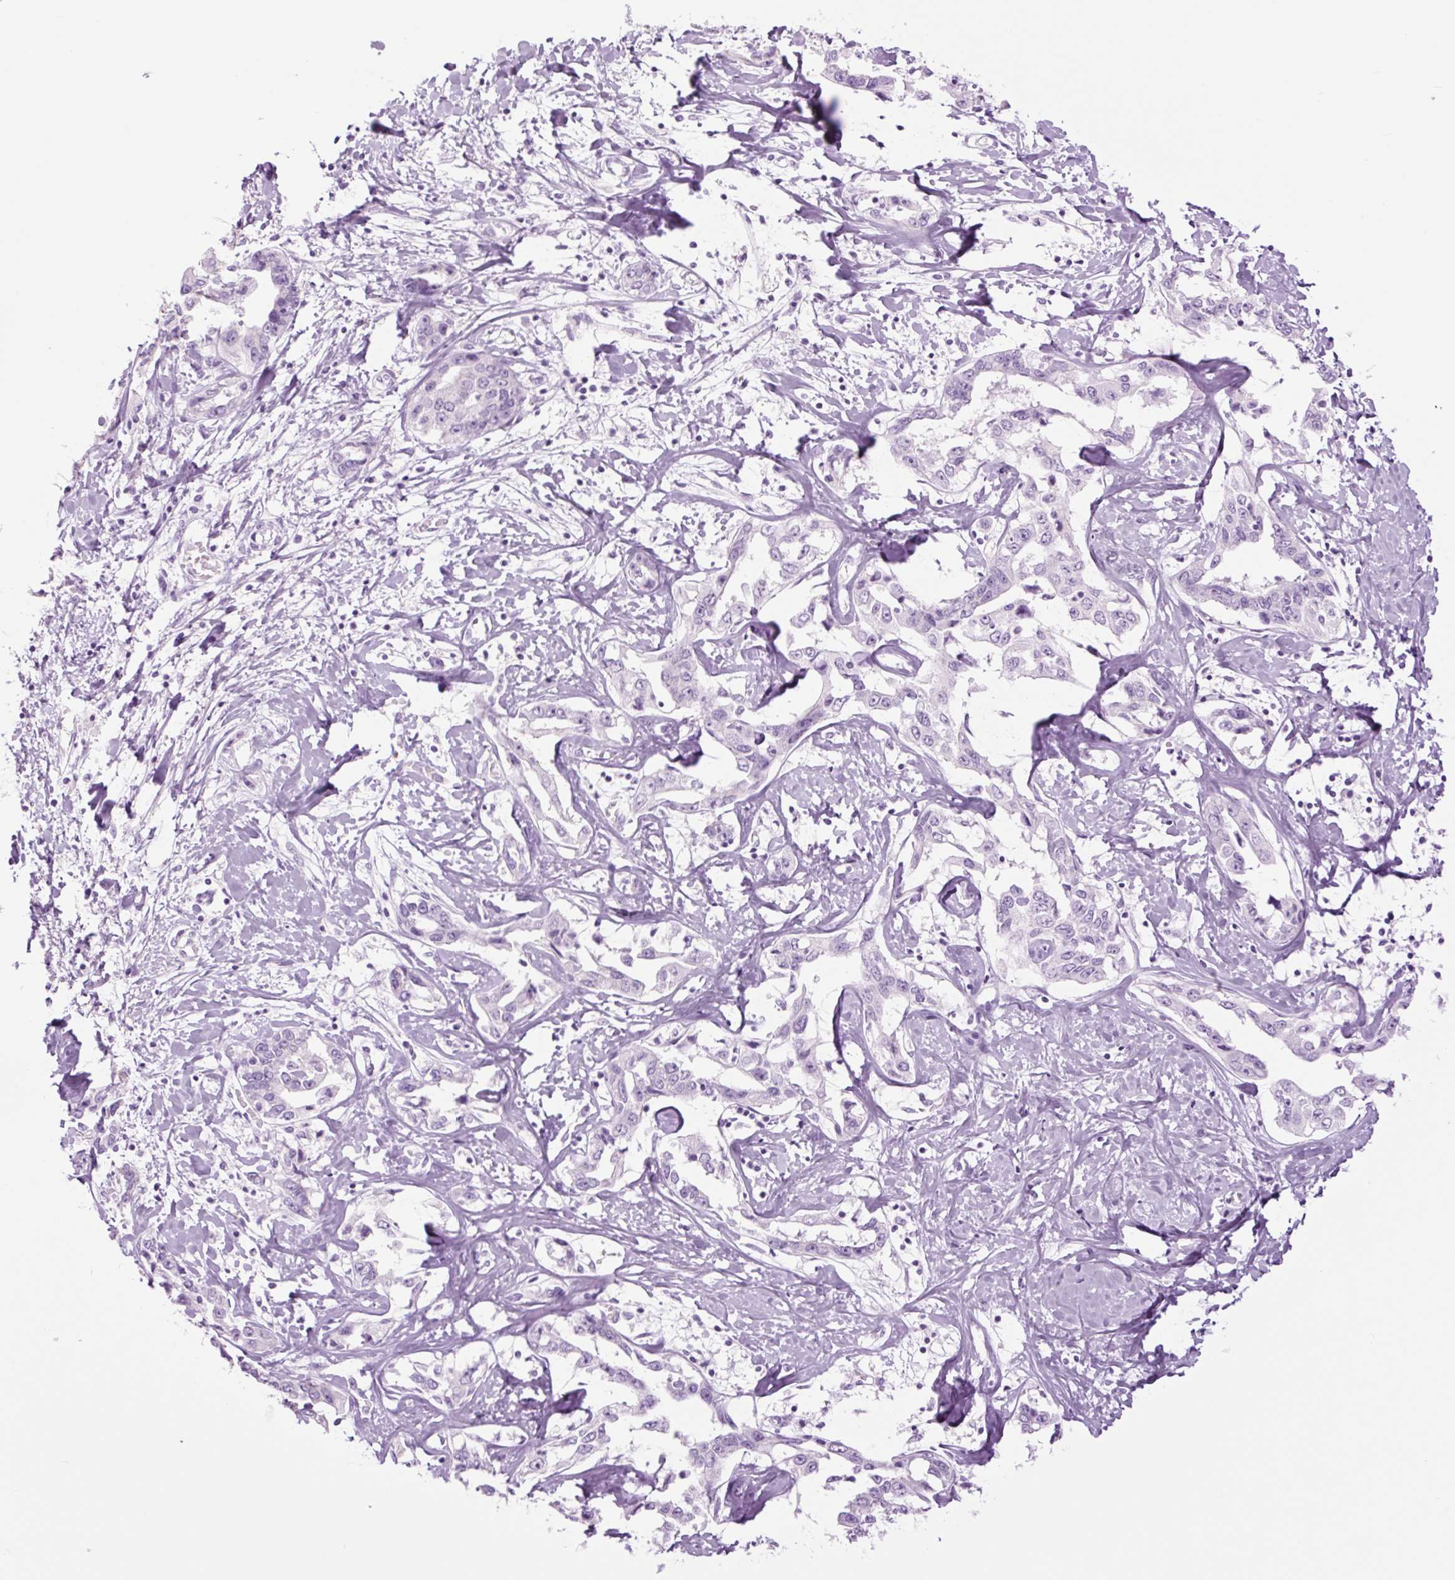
{"staining": {"intensity": "negative", "quantity": "none", "location": "none"}, "tissue": "liver cancer", "cell_type": "Tumor cells", "image_type": "cancer", "snomed": [{"axis": "morphology", "description": "Cholangiocarcinoma"}, {"axis": "topography", "description": "Liver"}], "caption": "This is an immunohistochemistry image of liver cancer. There is no expression in tumor cells.", "gene": "TFF2", "patient": {"sex": "male", "age": 59}}